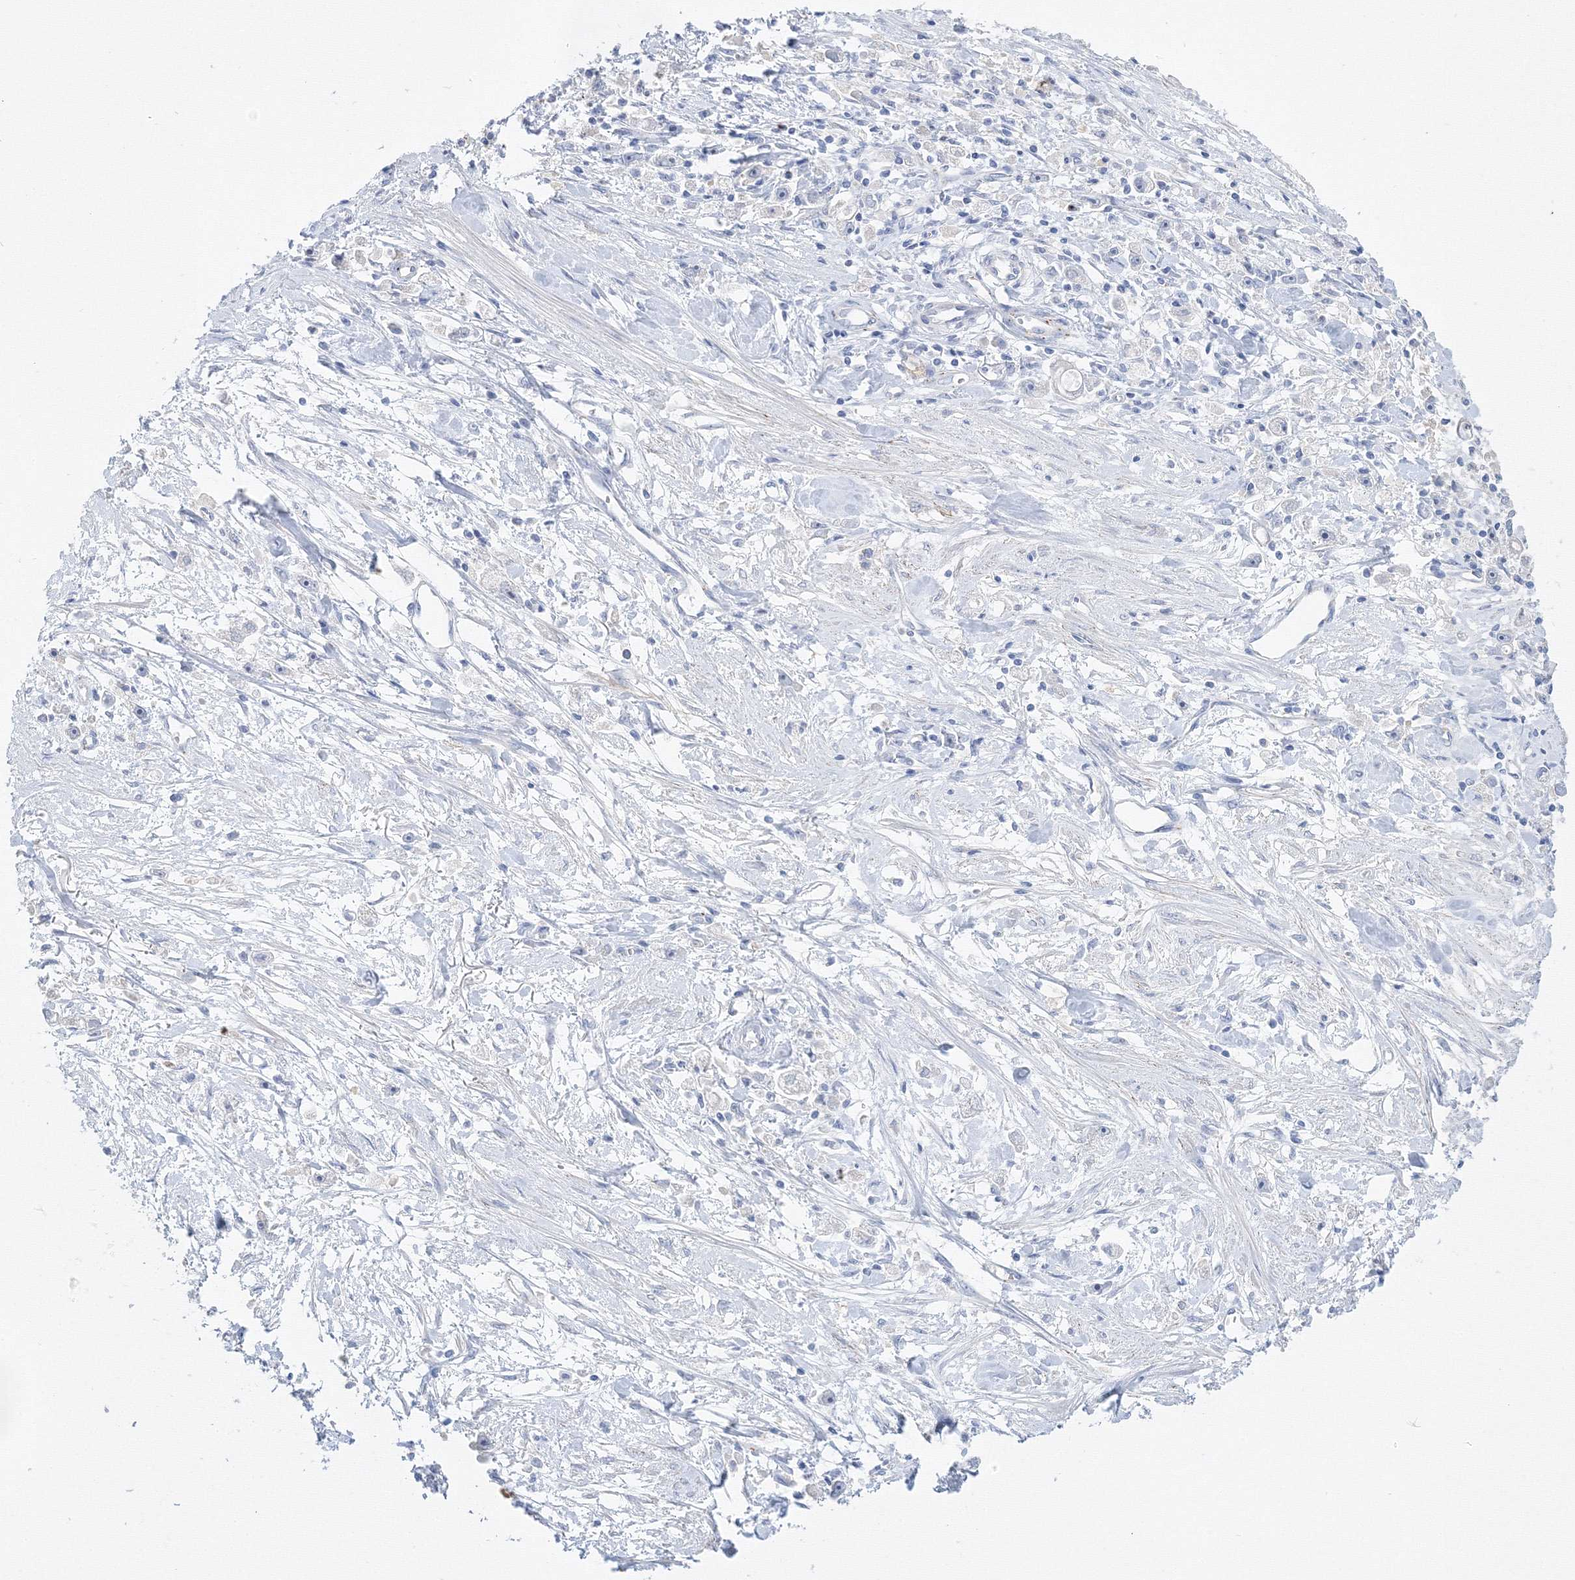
{"staining": {"intensity": "negative", "quantity": "none", "location": "none"}, "tissue": "stomach cancer", "cell_type": "Tumor cells", "image_type": "cancer", "snomed": [{"axis": "morphology", "description": "Adenocarcinoma, NOS"}, {"axis": "topography", "description": "Stomach"}], "caption": "Tumor cells are negative for brown protein staining in adenocarcinoma (stomach).", "gene": "AASDH", "patient": {"sex": "female", "age": 59}}